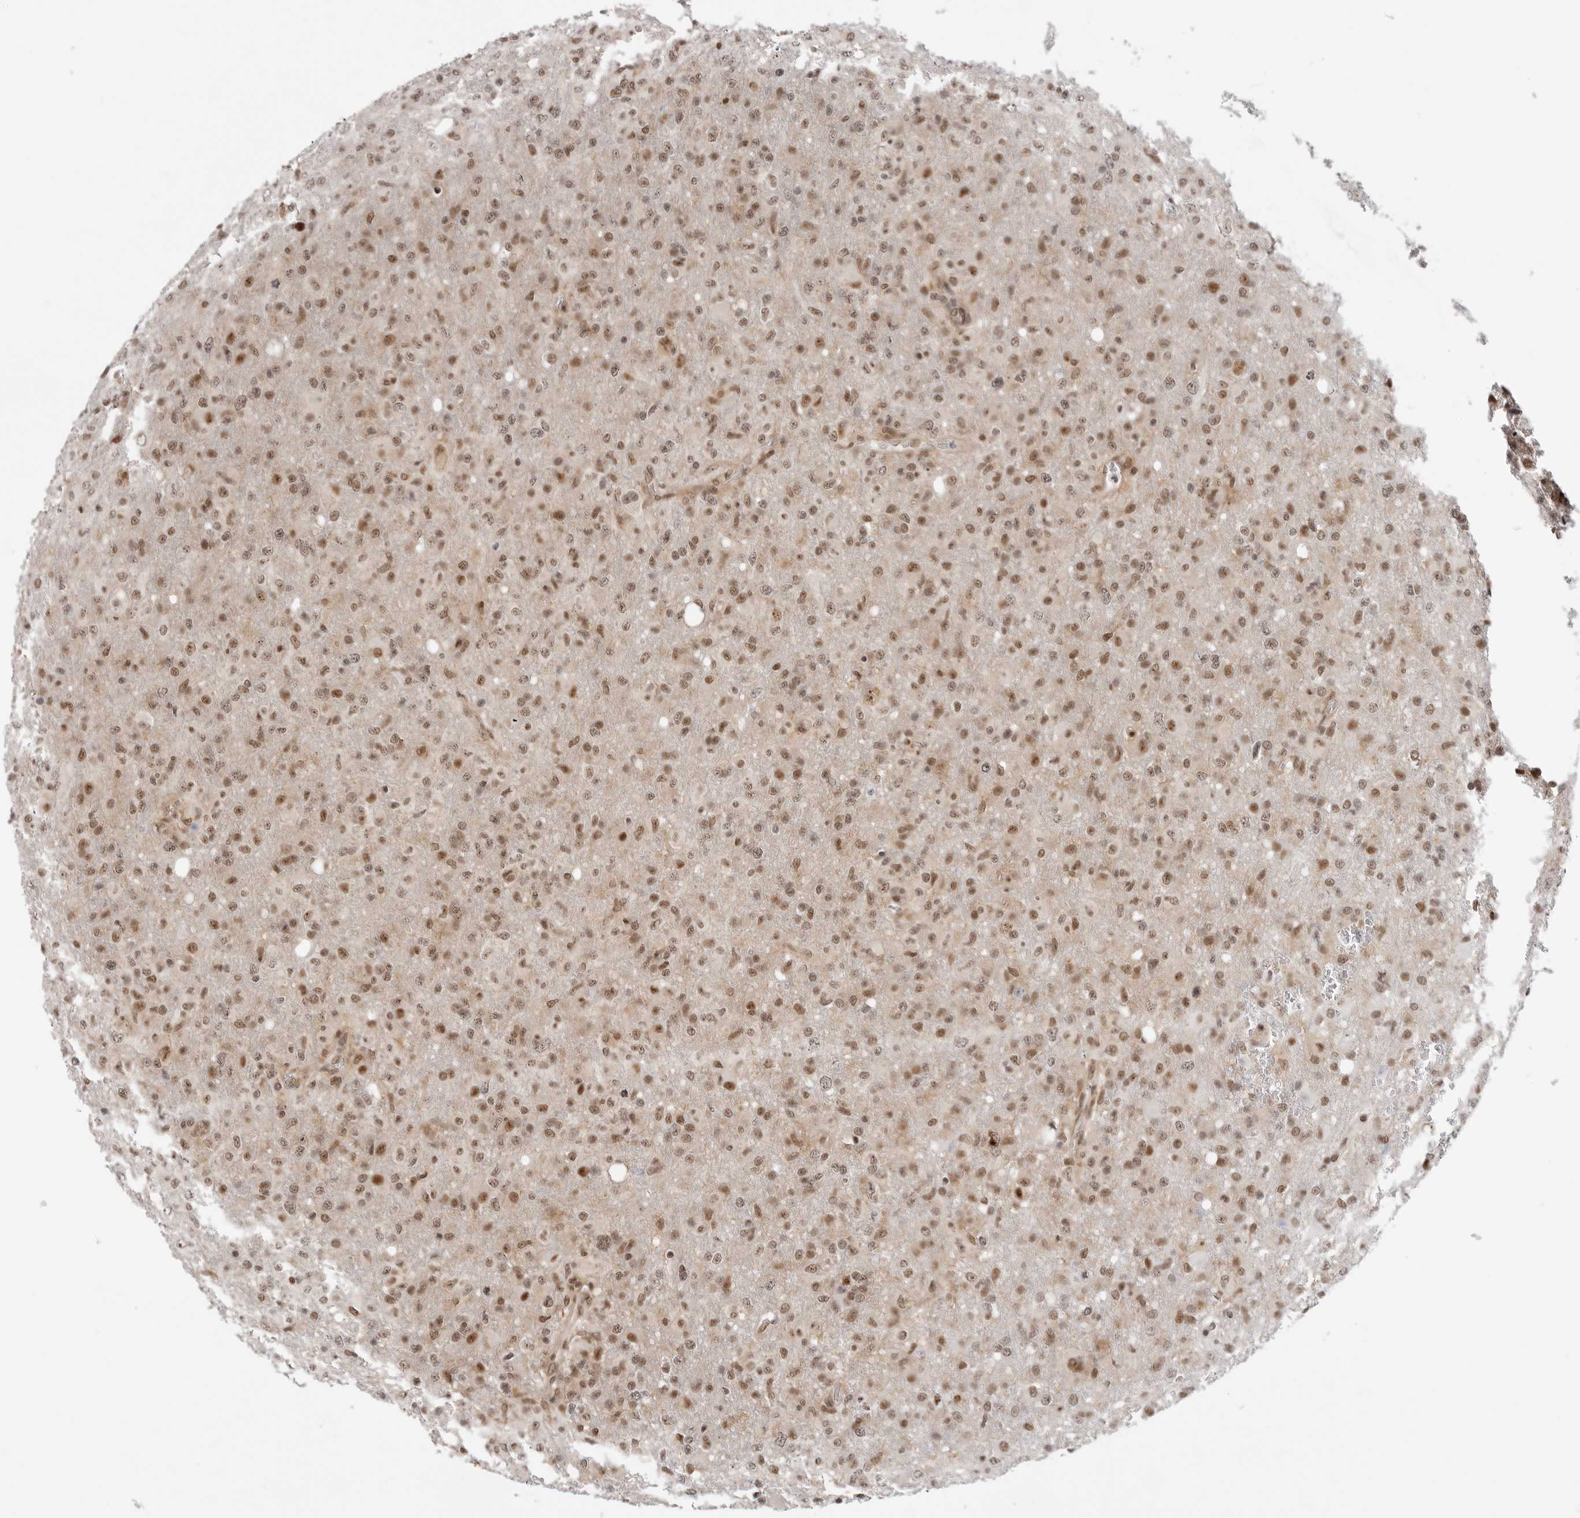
{"staining": {"intensity": "moderate", "quantity": ">75%", "location": "nuclear"}, "tissue": "glioma", "cell_type": "Tumor cells", "image_type": "cancer", "snomed": [{"axis": "morphology", "description": "Glioma, malignant, High grade"}, {"axis": "topography", "description": "Brain"}], "caption": "Protein expression analysis of glioma reveals moderate nuclear positivity in about >75% of tumor cells.", "gene": "GPATCH2", "patient": {"sex": "female", "age": 57}}